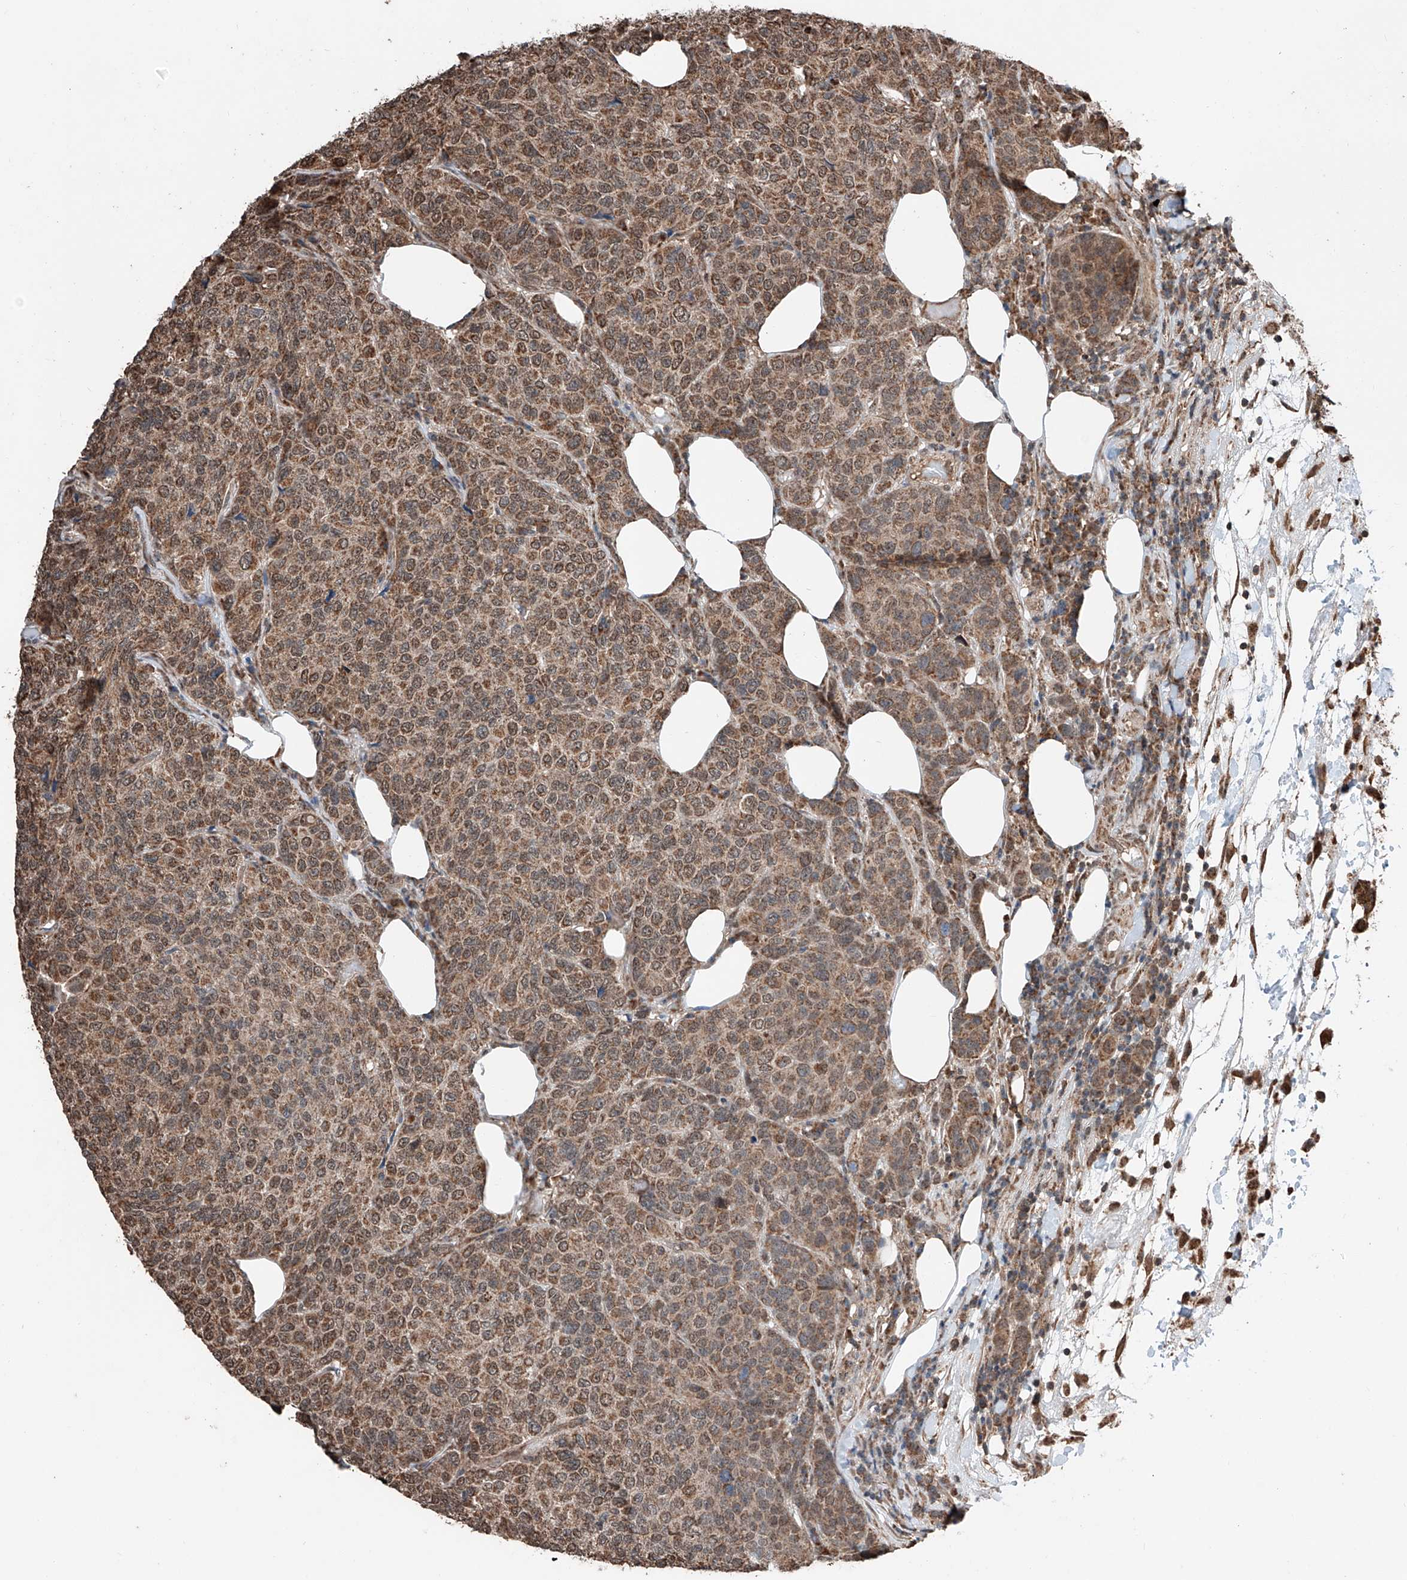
{"staining": {"intensity": "moderate", "quantity": ">75%", "location": "cytoplasmic/membranous,nuclear"}, "tissue": "breast cancer", "cell_type": "Tumor cells", "image_type": "cancer", "snomed": [{"axis": "morphology", "description": "Duct carcinoma"}, {"axis": "topography", "description": "Breast"}], "caption": "Immunohistochemical staining of human breast cancer displays medium levels of moderate cytoplasmic/membranous and nuclear protein staining in approximately >75% of tumor cells.", "gene": "ZNF445", "patient": {"sex": "female", "age": 55}}